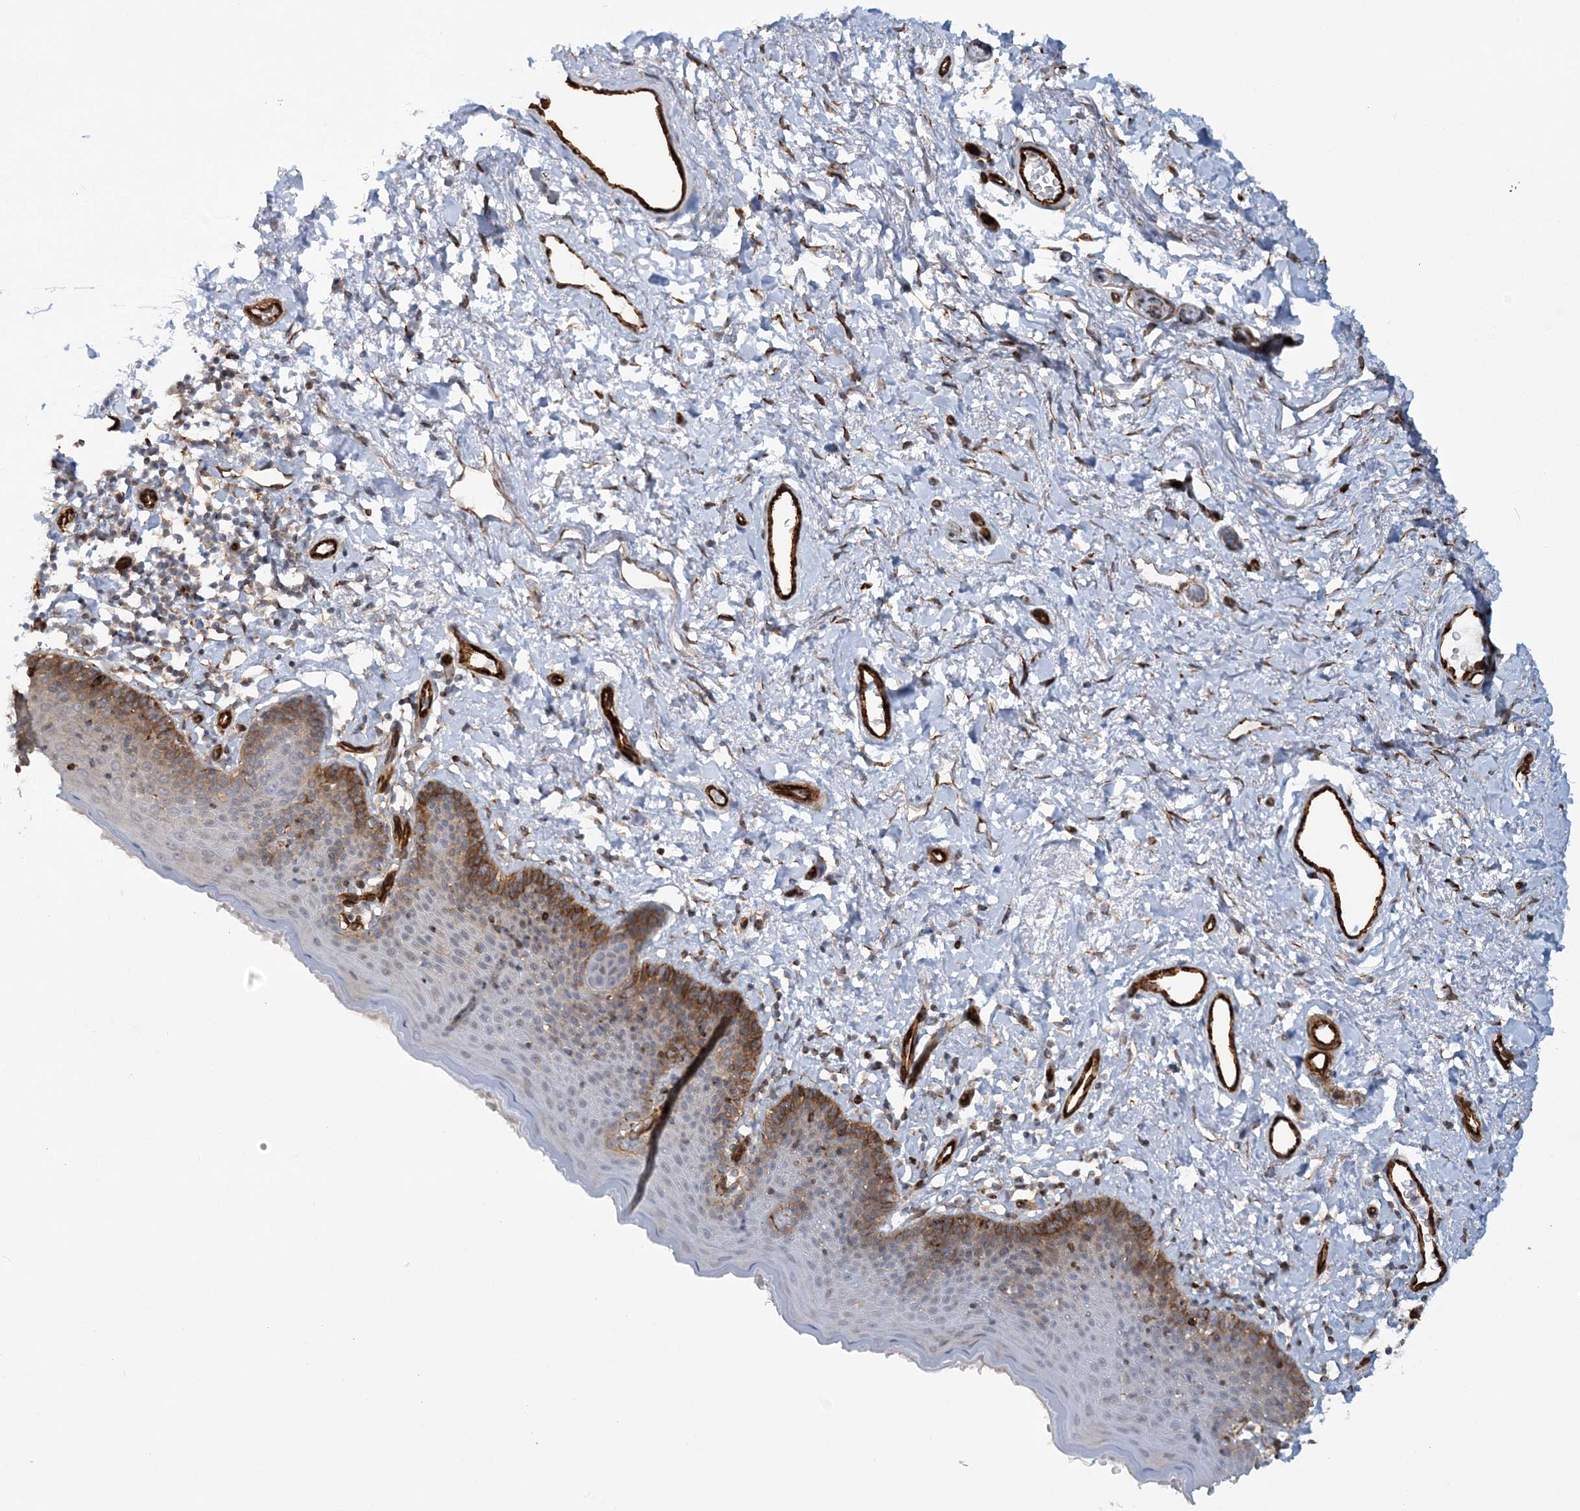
{"staining": {"intensity": "moderate", "quantity": "25%-75%", "location": "cytoplasmic/membranous"}, "tissue": "skin", "cell_type": "Epidermal cells", "image_type": "normal", "snomed": [{"axis": "morphology", "description": "Normal tissue, NOS"}, {"axis": "topography", "description": "Vulva"}], "caption": "IHC staining of normal skin, which reveals medium levels of moderate cytoplasmic/membranous positivity in about 25%-75% of epidermal cells indicating moderate cytoplasmic/membranous protein expression. The staining was performed using DAB (3,3'-diaminobenzidine) (brown) for protein detection and nuclei were counterstained in hematoxylin (blue).", "gene": "AFAP1L2", "patient": {"sex": "female", "age": 66}}